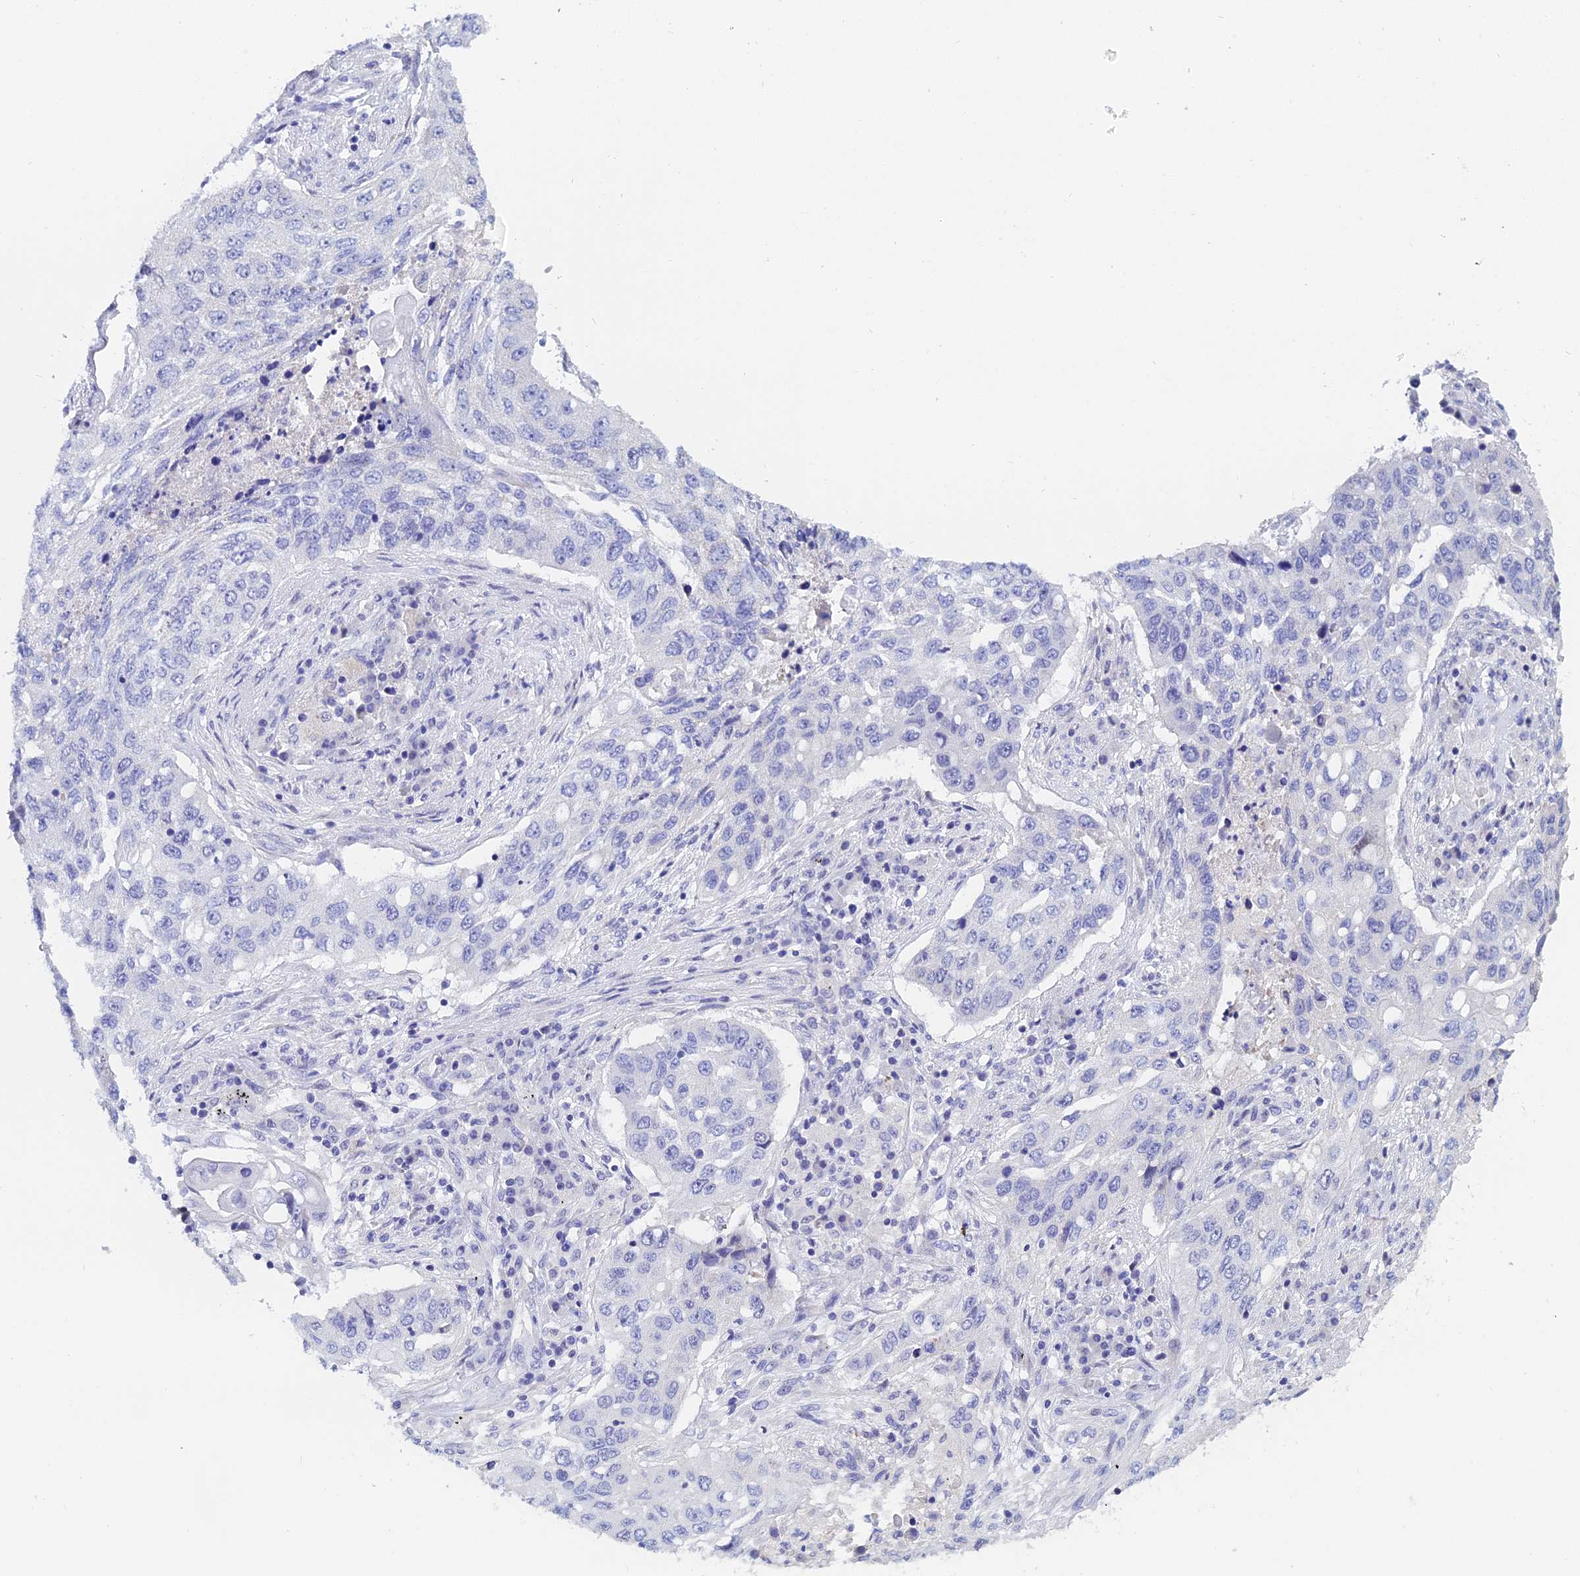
{"staining": {"intensity": "negative", "quantity": "none", "location": "none"}, "tissue": "lung cancer", "cell_type": "Tumor cells", "image_type": "cancer", "snomed": [{"axis": "morphology", "description": "Squamous cell carcinoma, NOS"}, {"axis": "topography", "description": "Lung"}], "caption": "There is no significant expression in tumor cells of lung cancer.", "gene": "OCM", "patient": {"sex": "female", "age": 63}}